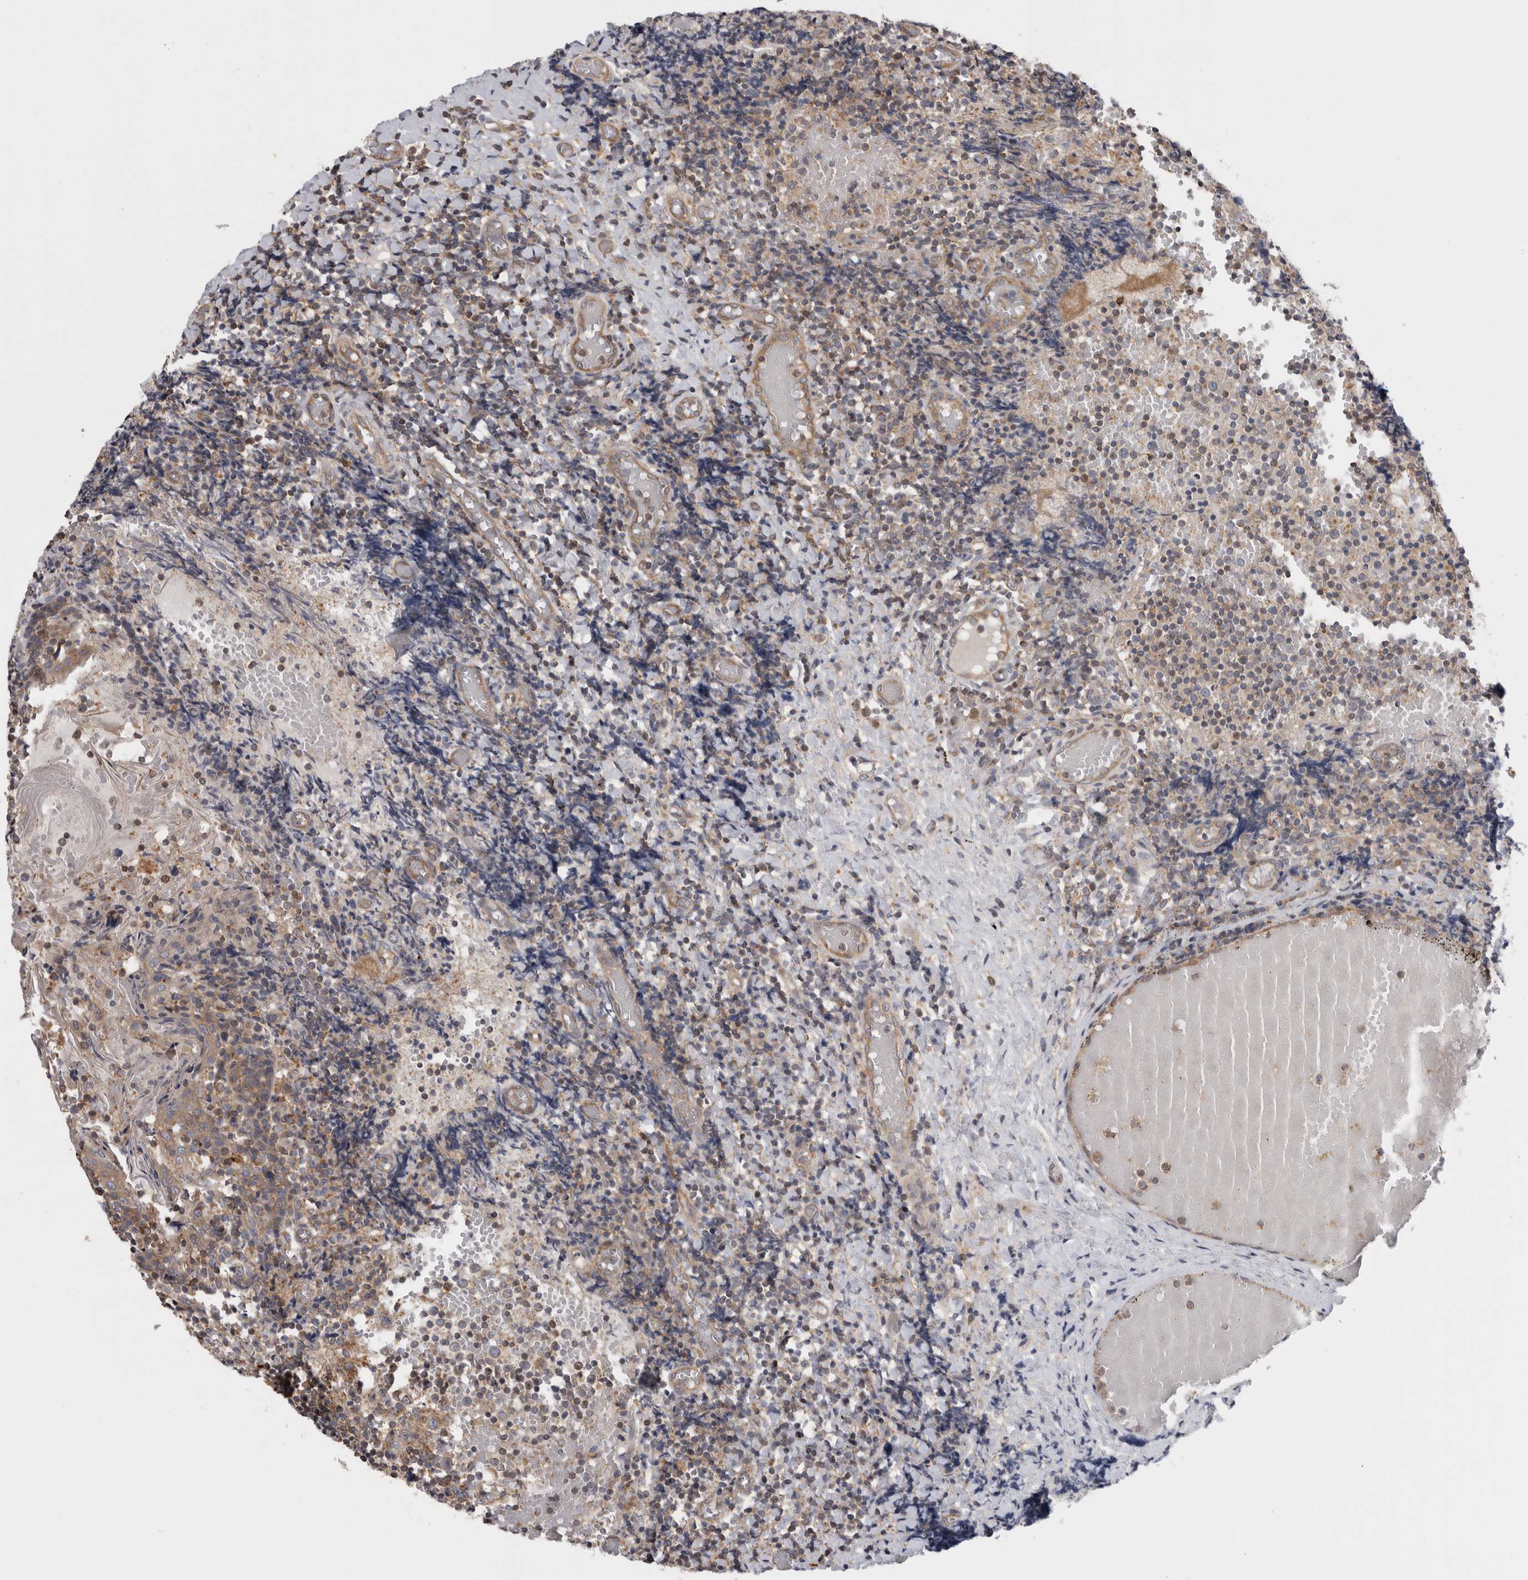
{"staining": {"intensity": "moderate", "quantity": ">75%", "location": "cytoplasmic/membranous"}, "tissue": "tonsil", "cell_type": "Germinal center cells", "image_type": "normal", "snomed": [{"axis": "morphology", "description": "Normal tissue, NOS"}, {"axis": "topography", "description": "Tonsil"}], "caption": "This micrograph demonstrates normal tonsil stained with IHC to label a protein in brown. The cytoplasmic/membranous of germinal center cells show moderate positivity for the protein. Nuclei are counter-stained blue.", "gene": "GRIK2", "patient": {"sex": "female", "age": 19}}